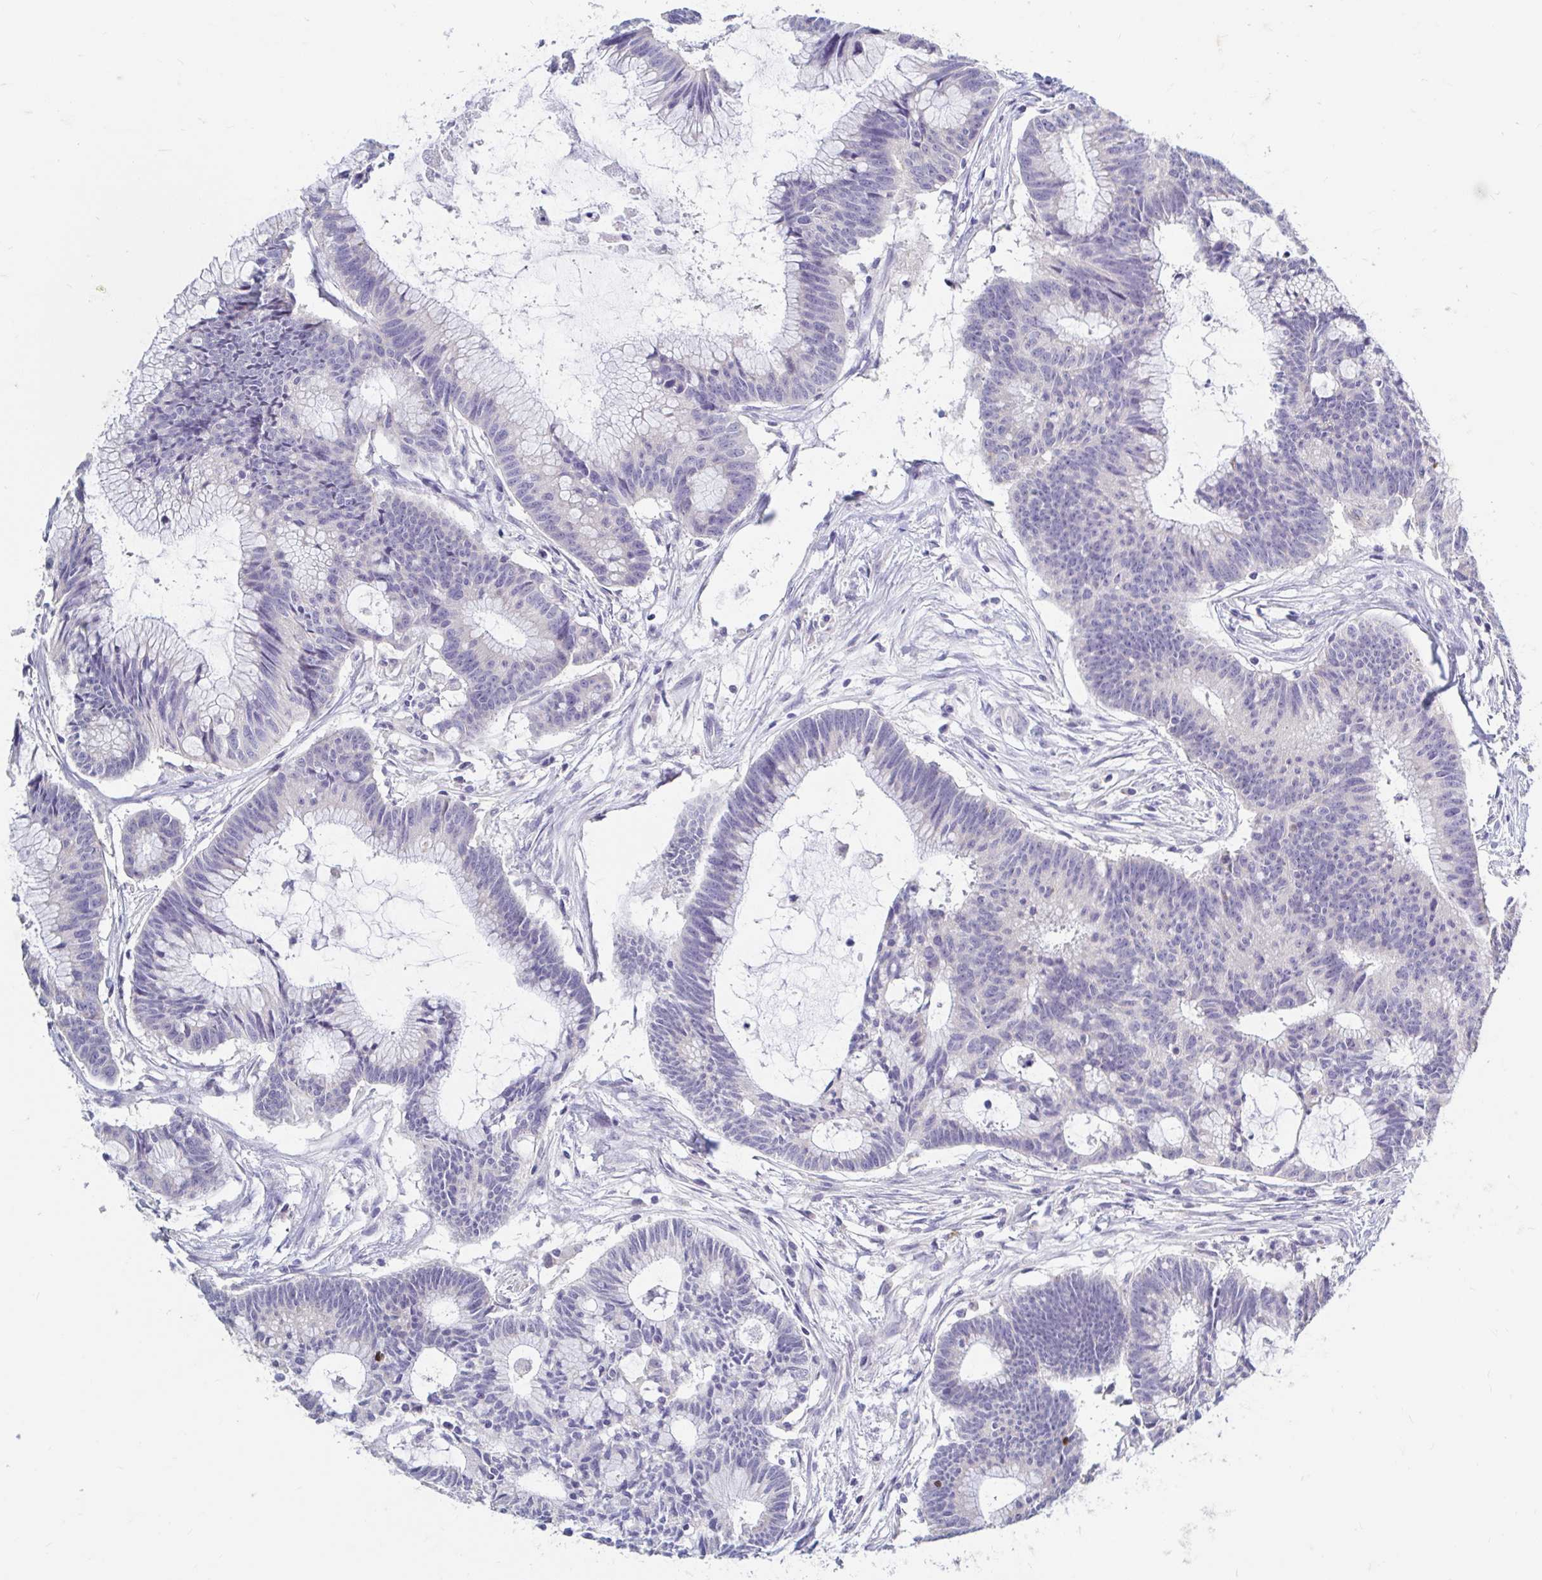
{"staining": {"intensity": "negative", "quantity": "none", "location": "none"}, "tissue": "colorectal cancer", "cell_type": "Tumor cells", "image_type": "cancer", "snomed": [{"axis": "morphology", "description": "Adenocarcinoma, NOS"}, {"axis": "topography", "description": "Colon"}], "caption": "Colorectal adenocarcinoma was stained to show a protein in brown. There is no significant positivity in tumor cells.", "gene": "ADH1A", "patient": {"sex": "female", "age": 78}}